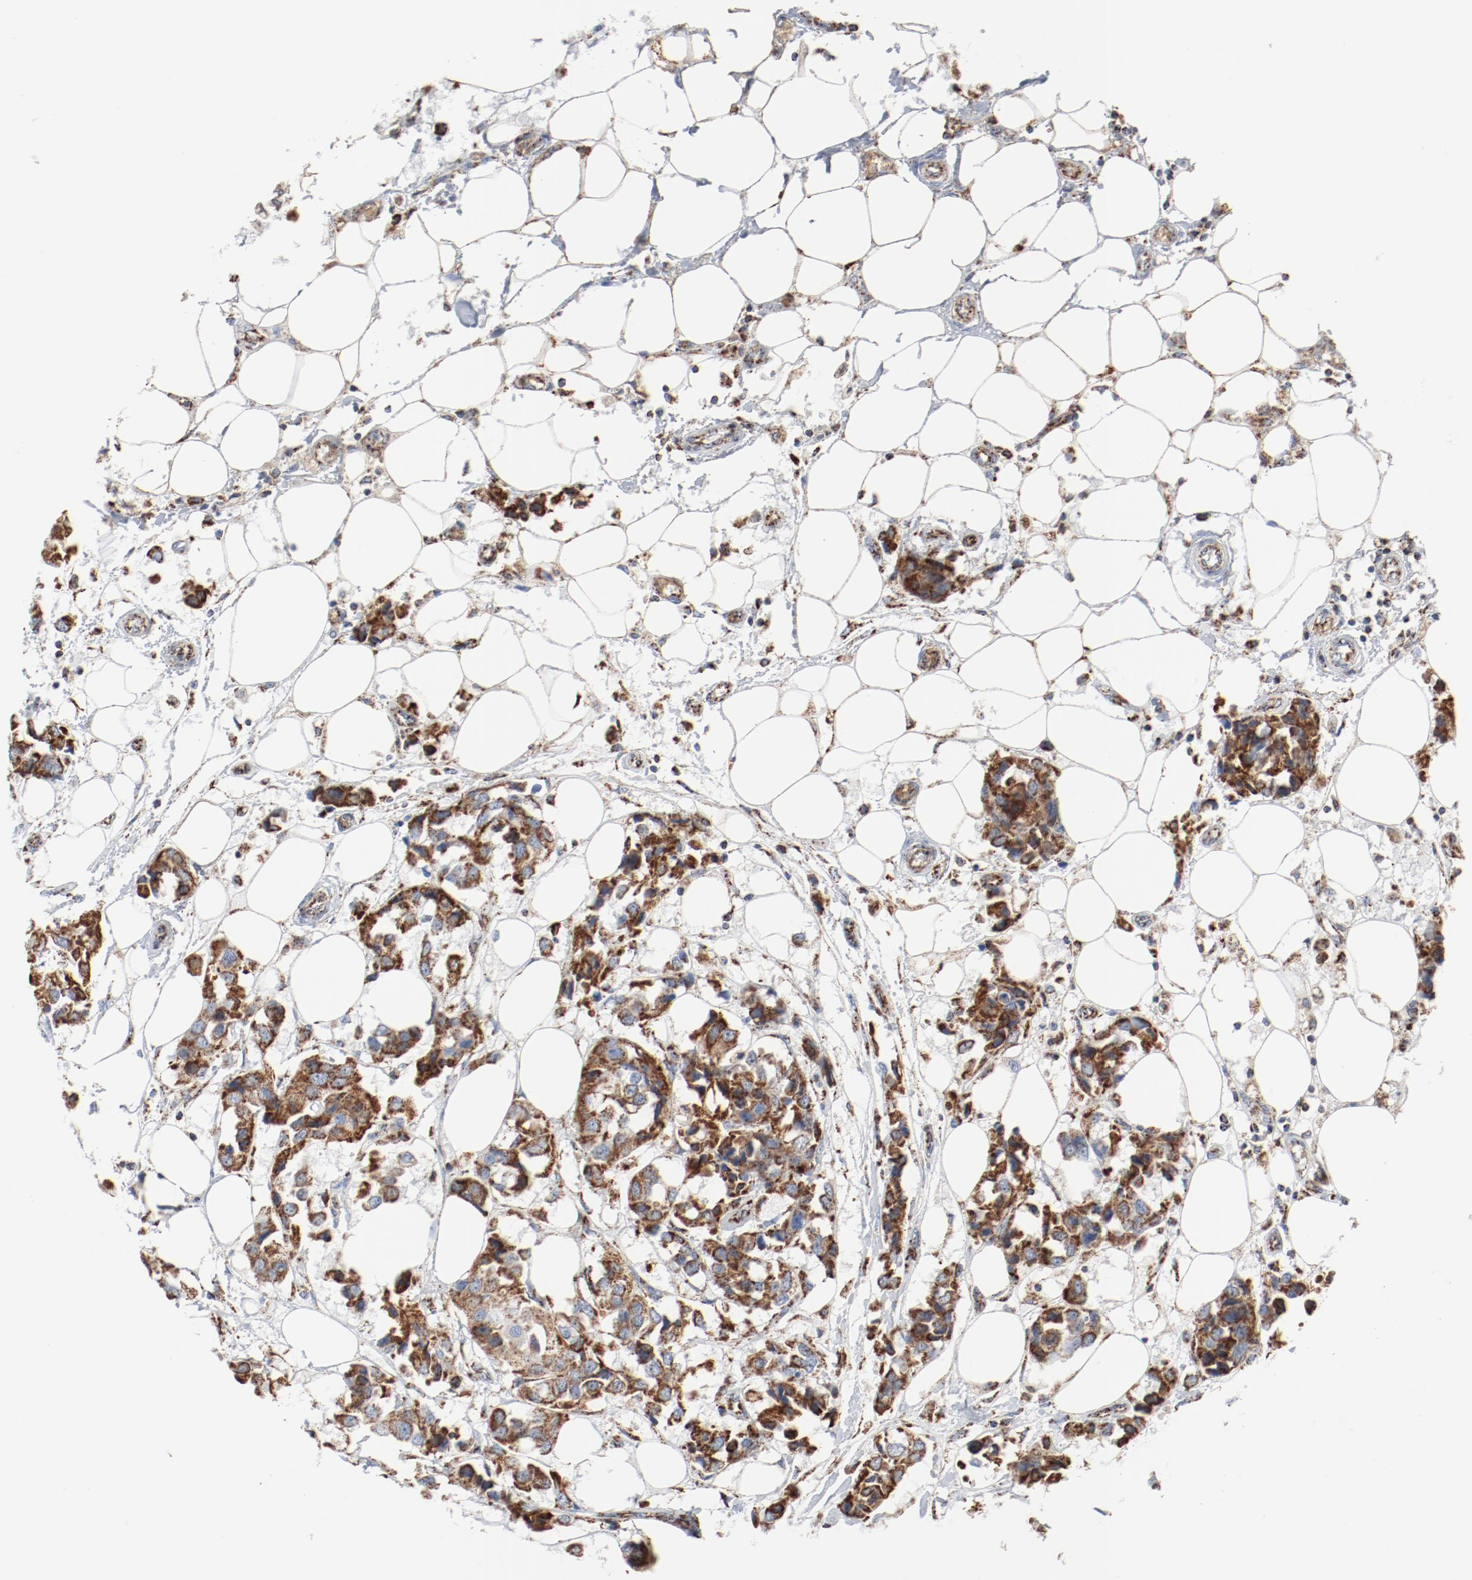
{"staining": {"intensity": "strong", "quantity": ">75%", "location": "cytoplasmic/membranous"}, "tissue": "breast cancer", "cell_type": "Tumor cells", "image_type": "cancer", "snomed": [{"axis": "morphology", "description": "Duct carcinoma"}, {"axis": "topography", "description": "Breast"}], "caption": "The micrograph demonstrates staining of breast cancer, revealing strong cytoplasmic/membranous protein staining (brown color) within tumor cells.", "gene": "NDUFB8", "patient": {"sex": "female", "age": 80}}